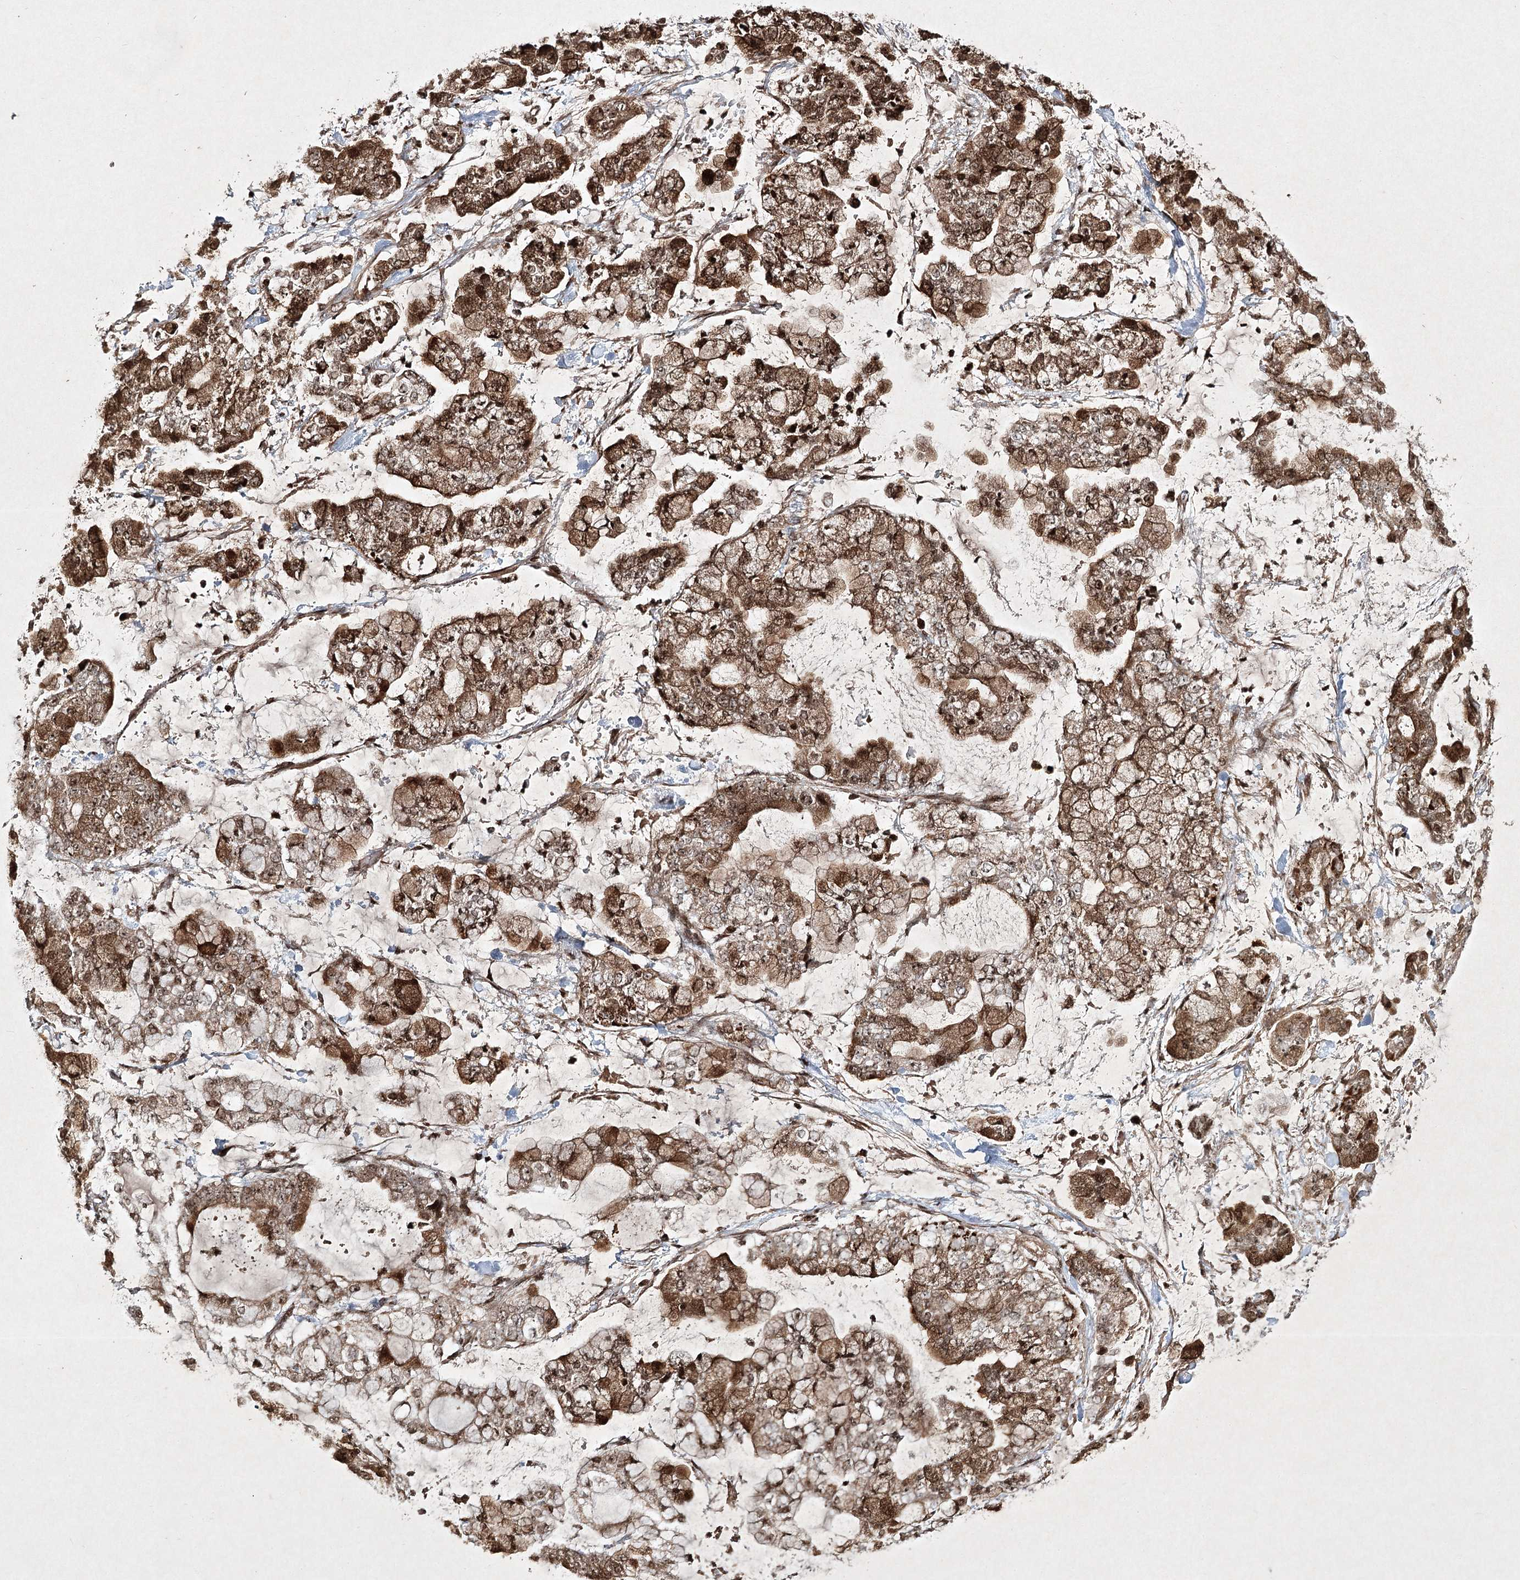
{"staining": {"intensity": "strong", "quantity": ">75%", "location": "cytoplasmic/membranous,nuclear"}, "tissue": "stomach cancer", "cell_type": "Tumor cells", "image_type": "cancer", "snomed": [{"axis": "morphology", "description": "Normal tissue, NOS"}, {"axis": "morphology", "description": "Adenocarcinoma, NOS"}, {"axis": "topography", "description": "Stomach, upper"}, {"axis": "topography", "description": "Stomach"}], "caption": "Stomach adenocarcinoma tissue displays strong cytoplasmic/membranous and nuclear staining in about >75% of tumor cells (brown staining indicates protein expression, while blue staining denotes nuclei).", "gene": "CARM1", "patient": {"sex": "male", "age": 76}}